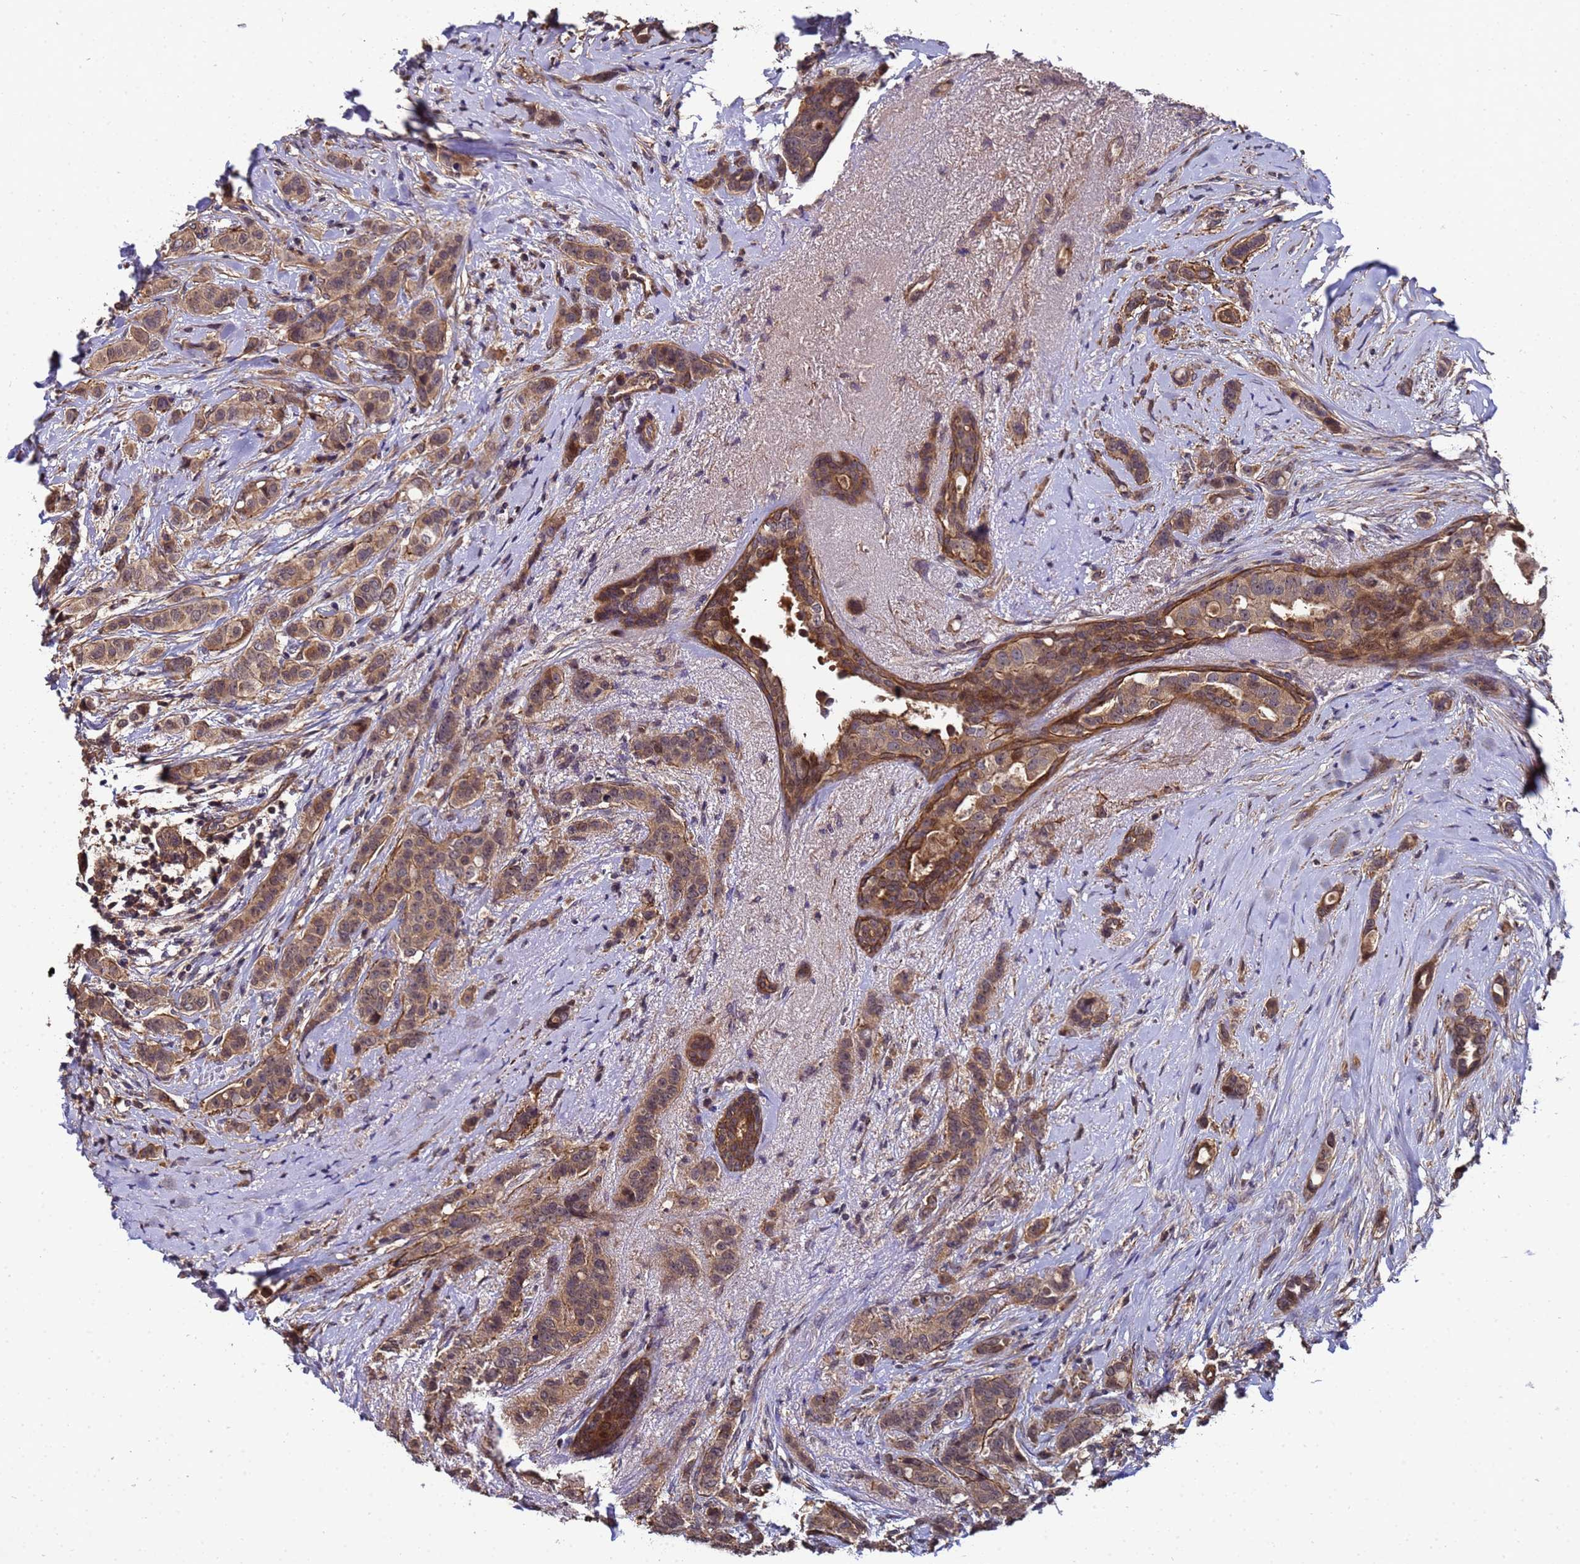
{"staining": {"intensity": "moderate", "quantity": ">75%", "location": "cytoplasmic/membranous"}, "tissue": "breast cancer", "cell_type": "Tumor cells", "image_type": "cancer", "snomed": [{"axis": "morphology", "description": "Lobular carcinoma"}, {"axis": "topography", "description": "Breast"}], "caption": "Breast cancer was stained to show a protein in brown. There is medium levels of moderate cytoplasmic/membranous positivity in about >75% of tumor cells.", "gene": "GSTCD", "patient": {"sex": "female", "age": 51}}